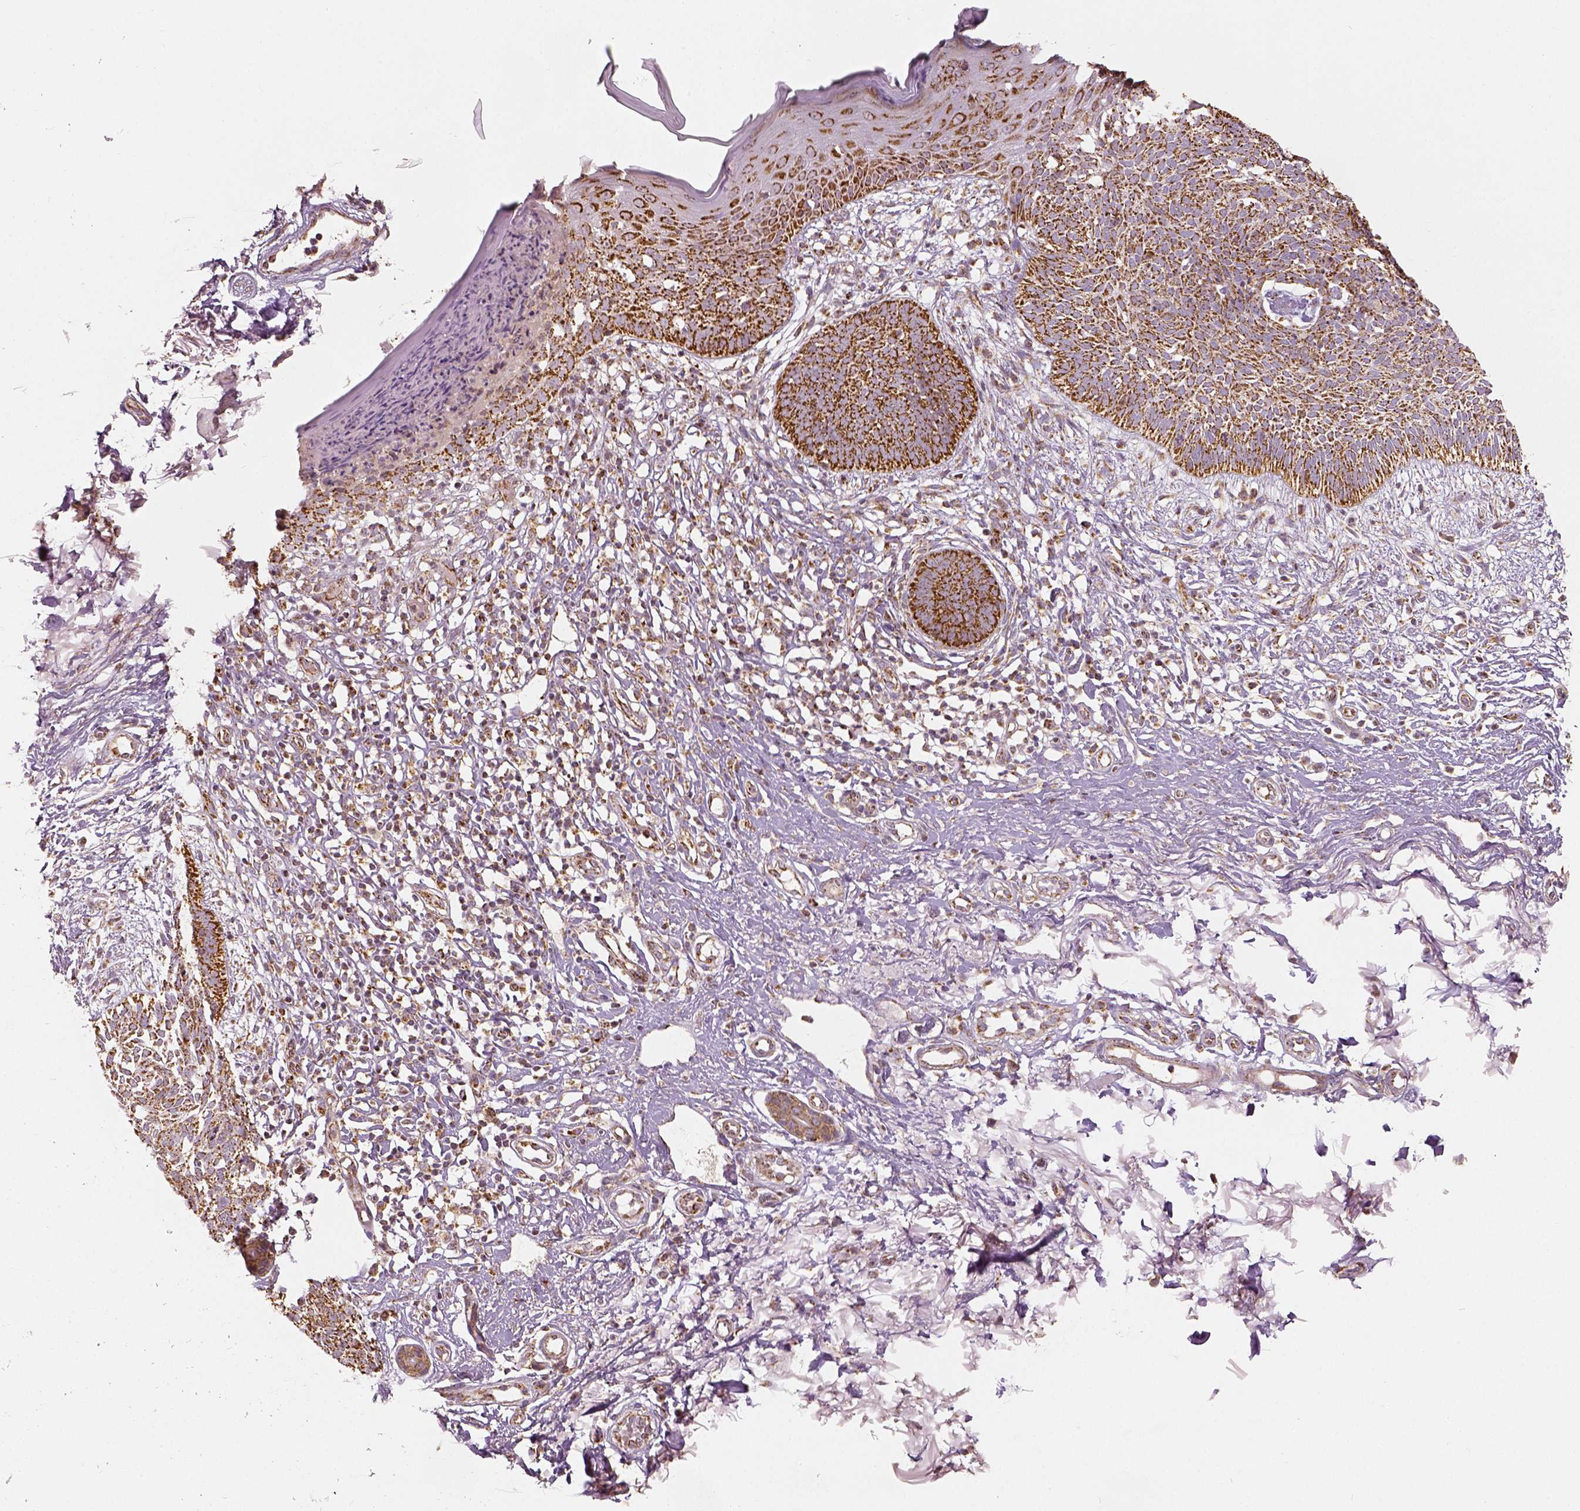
{"staining": {"intensity": "strong", "quantity": ">75%", "location": "cytoplasmic/membranous"}, "tissue": "skin cancer", "cell_type": "Tumor cells", "image_type": "cancer", "snomed": [{"axis": "morphology", "description": "Basal cell carcinoma"}, {"axis": "topography", "description": "Skin"}], "caption": "Tumor cells exhibit high levels of strong cytoplasmic/membranous expression in approximately >75% of cells in skin basal cell carcinoma.", "gene": "PGAM5", "patient": {"sex": "female", "age": 84}}